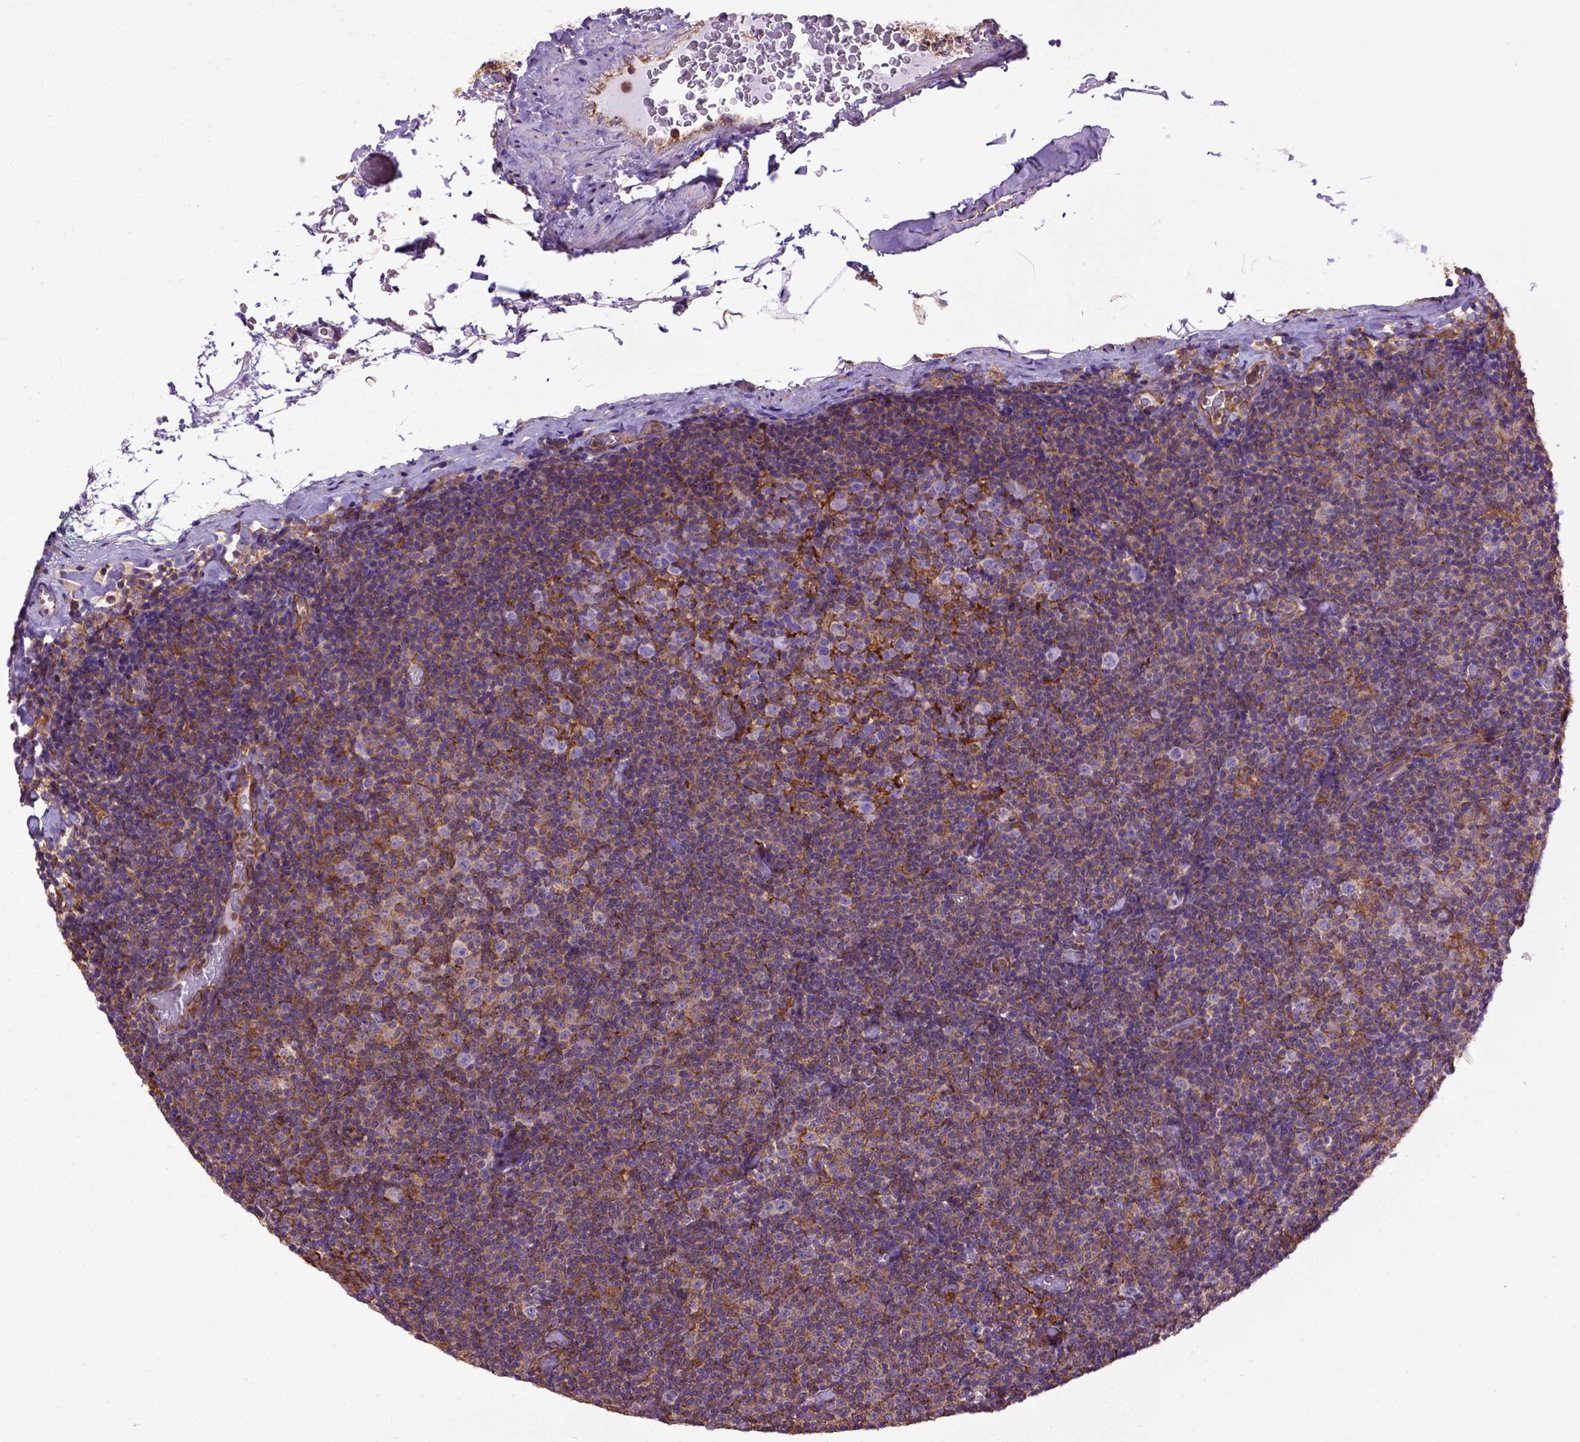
{"staining": {"intensity": "weak", "quantity": "25%-75%", "location": "cytoplasmic/membranous"}, "tissue": "lymphoma", "cell_type": "Tumor cells", "image_type": "cancer", "snomed": [{"axis": "morphology", "description": "Malignant lymphoma, non-Hodgkin's type, Low grade"}, {"axis": "topography", "description": "Lymph node"}], "caption": "Immunohistochemistry (IHC) photomicrograph of neoplastic tissue: human lymphoma stained using immunohistochemistry reveals low levels of weak protein expression localized specifically in the cytoplasmic/membranous of tumor cells, appearing as a cytoplasmic/membranous brown color.", "gene": "MVP", "patient": {"sex": "male", "age": 81}}